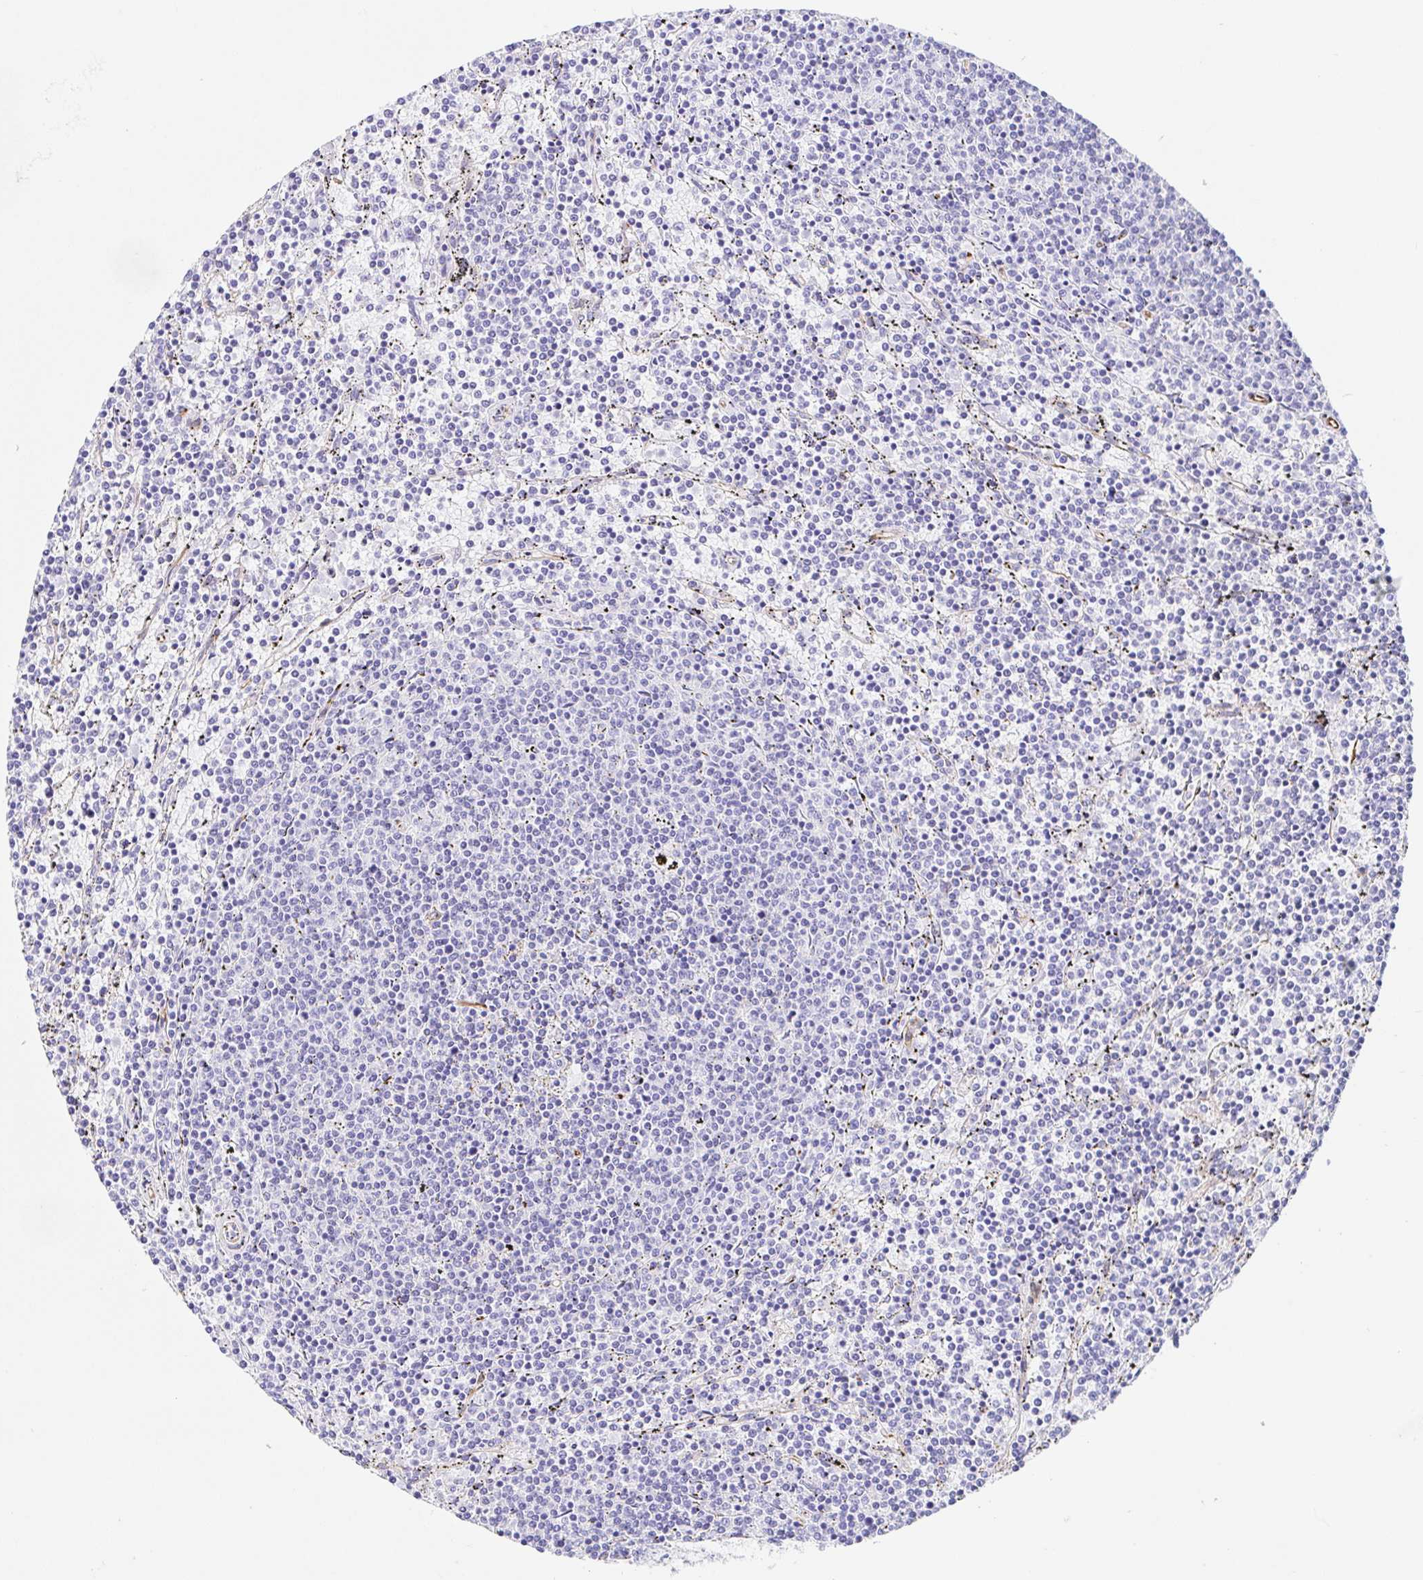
{"staining": {"intensity": "negative", "quantity": "none", "location": "none"}, "tissue": "lymphoma", "cell_type": "Tumor cells", "image_type": "cancer", "snomed": [{"axis": "morphology", "description": "Malignant lymphoma, non-Hodgkin's type, Low grade"}, {"axis": "topography", "description": "Spleen"}], "caption": "DAB (3,3'-diaminobenzidine) immunohistochemical staining of human malignant lymphoma, non-Hodgkin's type (low-grade) exhibits no significant positivity in tumor cells. The staining is performed using DAB (3,3'-diaminobenzidine) brown chromogen with nuclei counter-stained in using hematoxylin.", "gene": "DOCK1", "patient": {"sex": "female", "age": 50}}